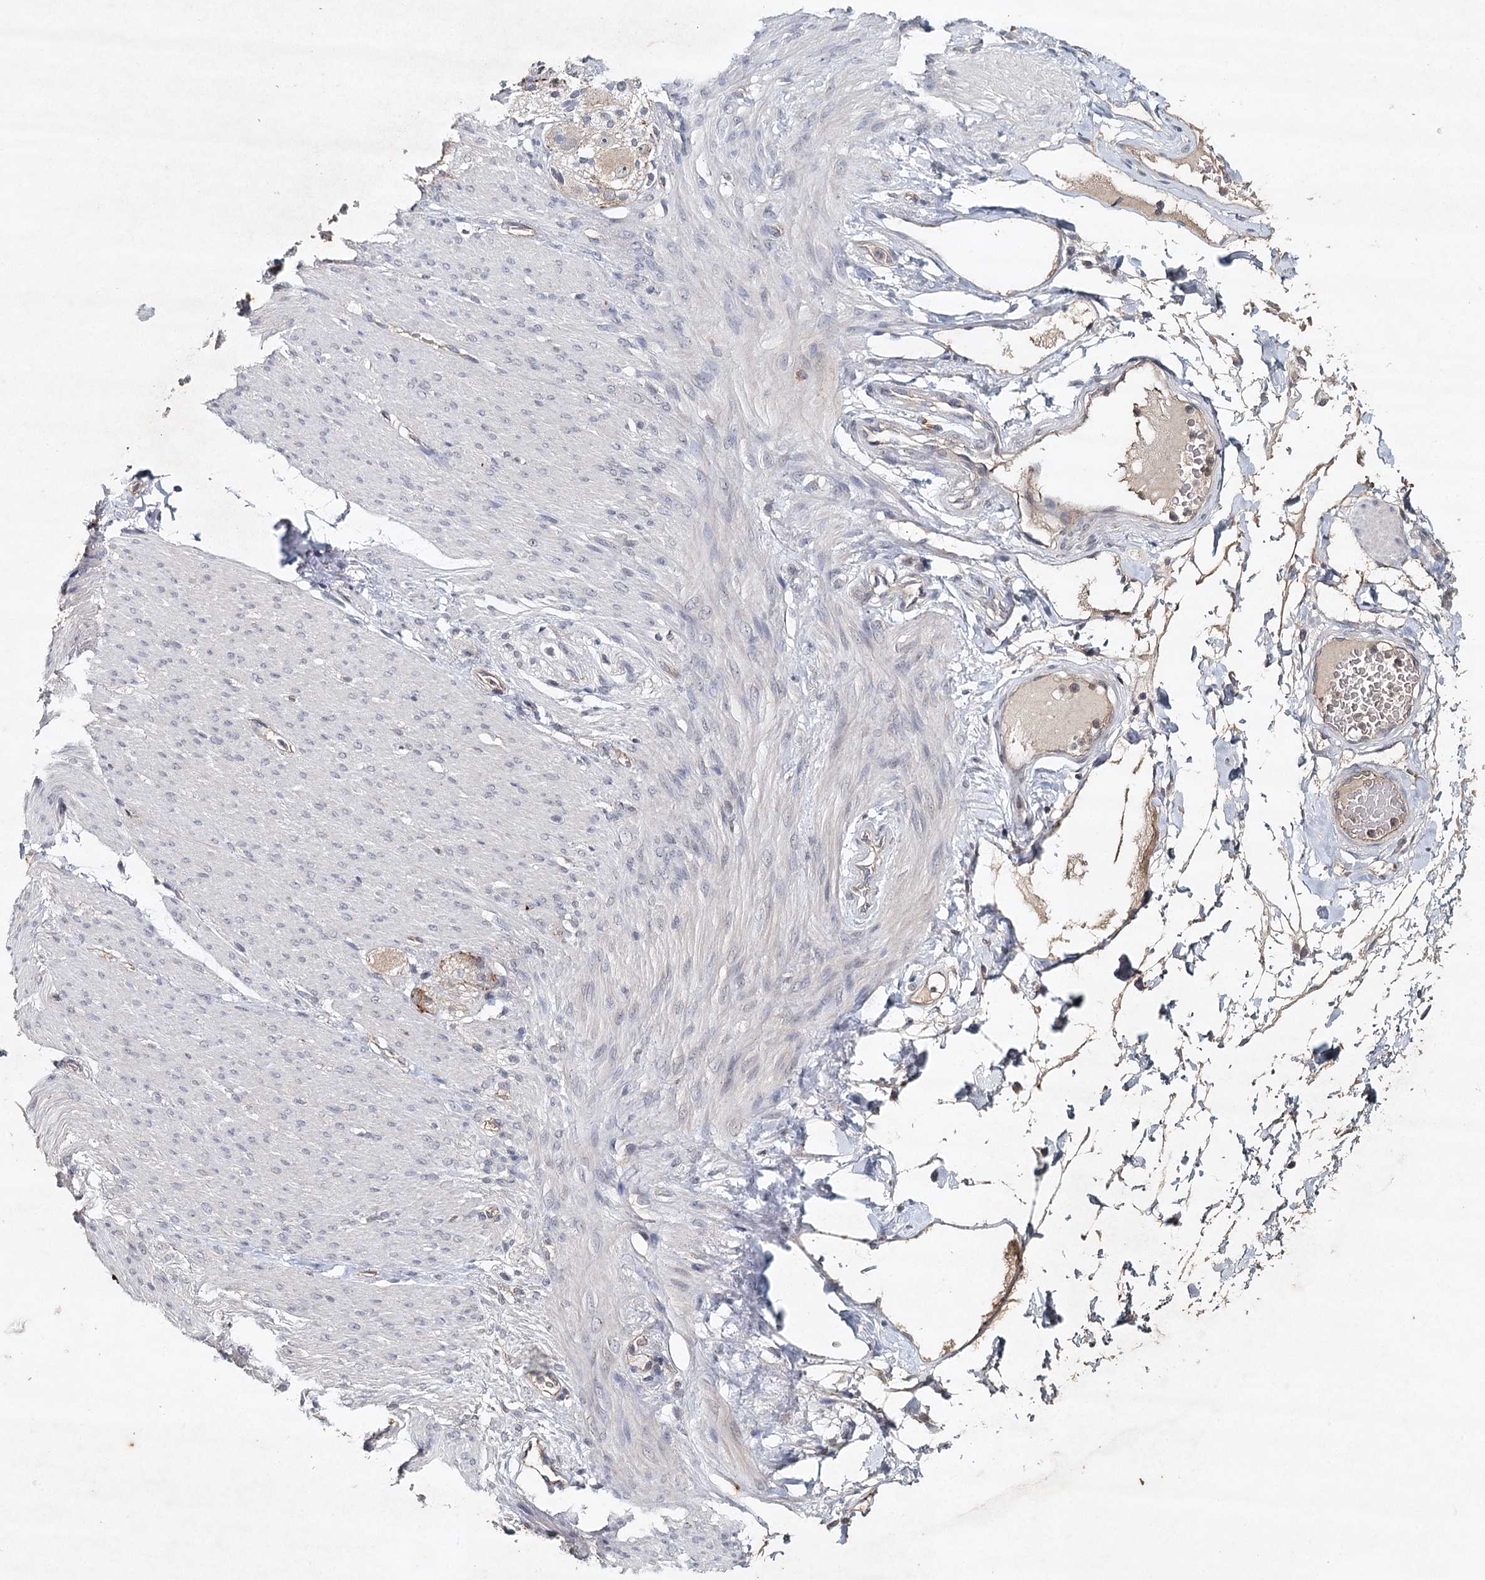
{"staining": {"intensity": "moderate", "quantity": "<25%", "location": "cytoplasmic/membranous"}, "tissue": "adipose tissue", "cell_type": "Adipocytes", "image_type": "normal", "snomed": [{"axis": "morphology", "description": "Normal tissue, NOS"}, {"axis": "topography", "description": "Colon"}, {"axis": "topography", "description": "Peripheral nerve tissue"}], "caption": "DAB (3,3'-diaminobenzidine) immunohistochemical staining of unremarkable human adipose tissue displays moderate cytoplasmic/membranous protein staining in approximately <25% of adipocytes.", "gene": "SYNPO", "patient": {"sex": "female", "age": 61}}